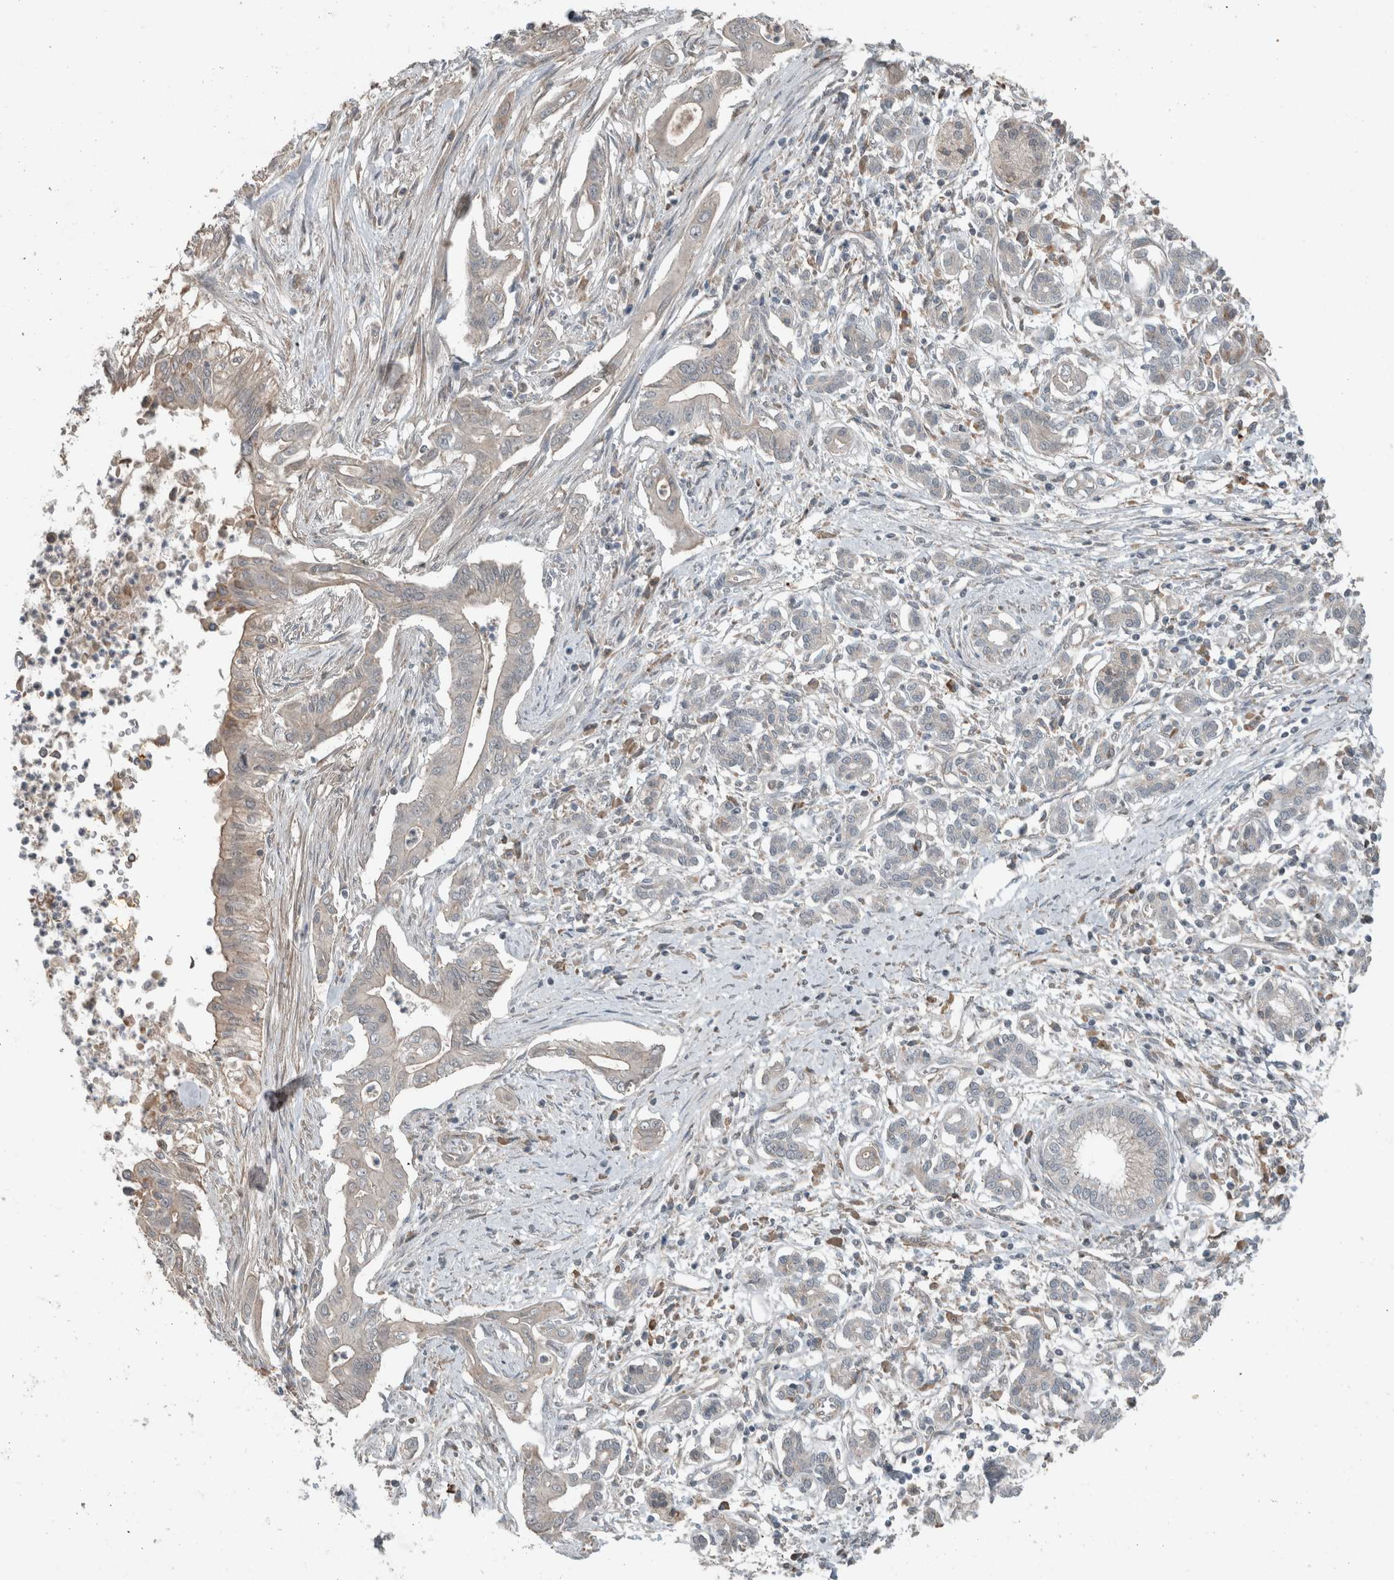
{"staining": {"intensity": "weak", "quantity": "25%-75%", "location": "cytoplasmic/membranous"}, "tissue": "pancreatic cancer", "cell_type": "Tumor cells", "image_type": "cancer", "snomed": [{"axis": "morphology", "description": "Adenocarcinoma, NOS"}, {"axis": "topography", "description": "Pancreas"}], "caption": "Immunohistochemistry (IHC) (DAB (3,3'-diaminobenzidine)) staining of pancreatic cancer shows weak cytoplasmic/membranous protein staining in about 25%-75% of tumor cells. The protein of interest is stained brown, and the nuclei are stained in blue (DAB (3,3'-diaminobenzidine) IHC with brightfield microscopy, high magnification).", "gene": "JADE2", "patient": {"sex": "male", "age": 58}}